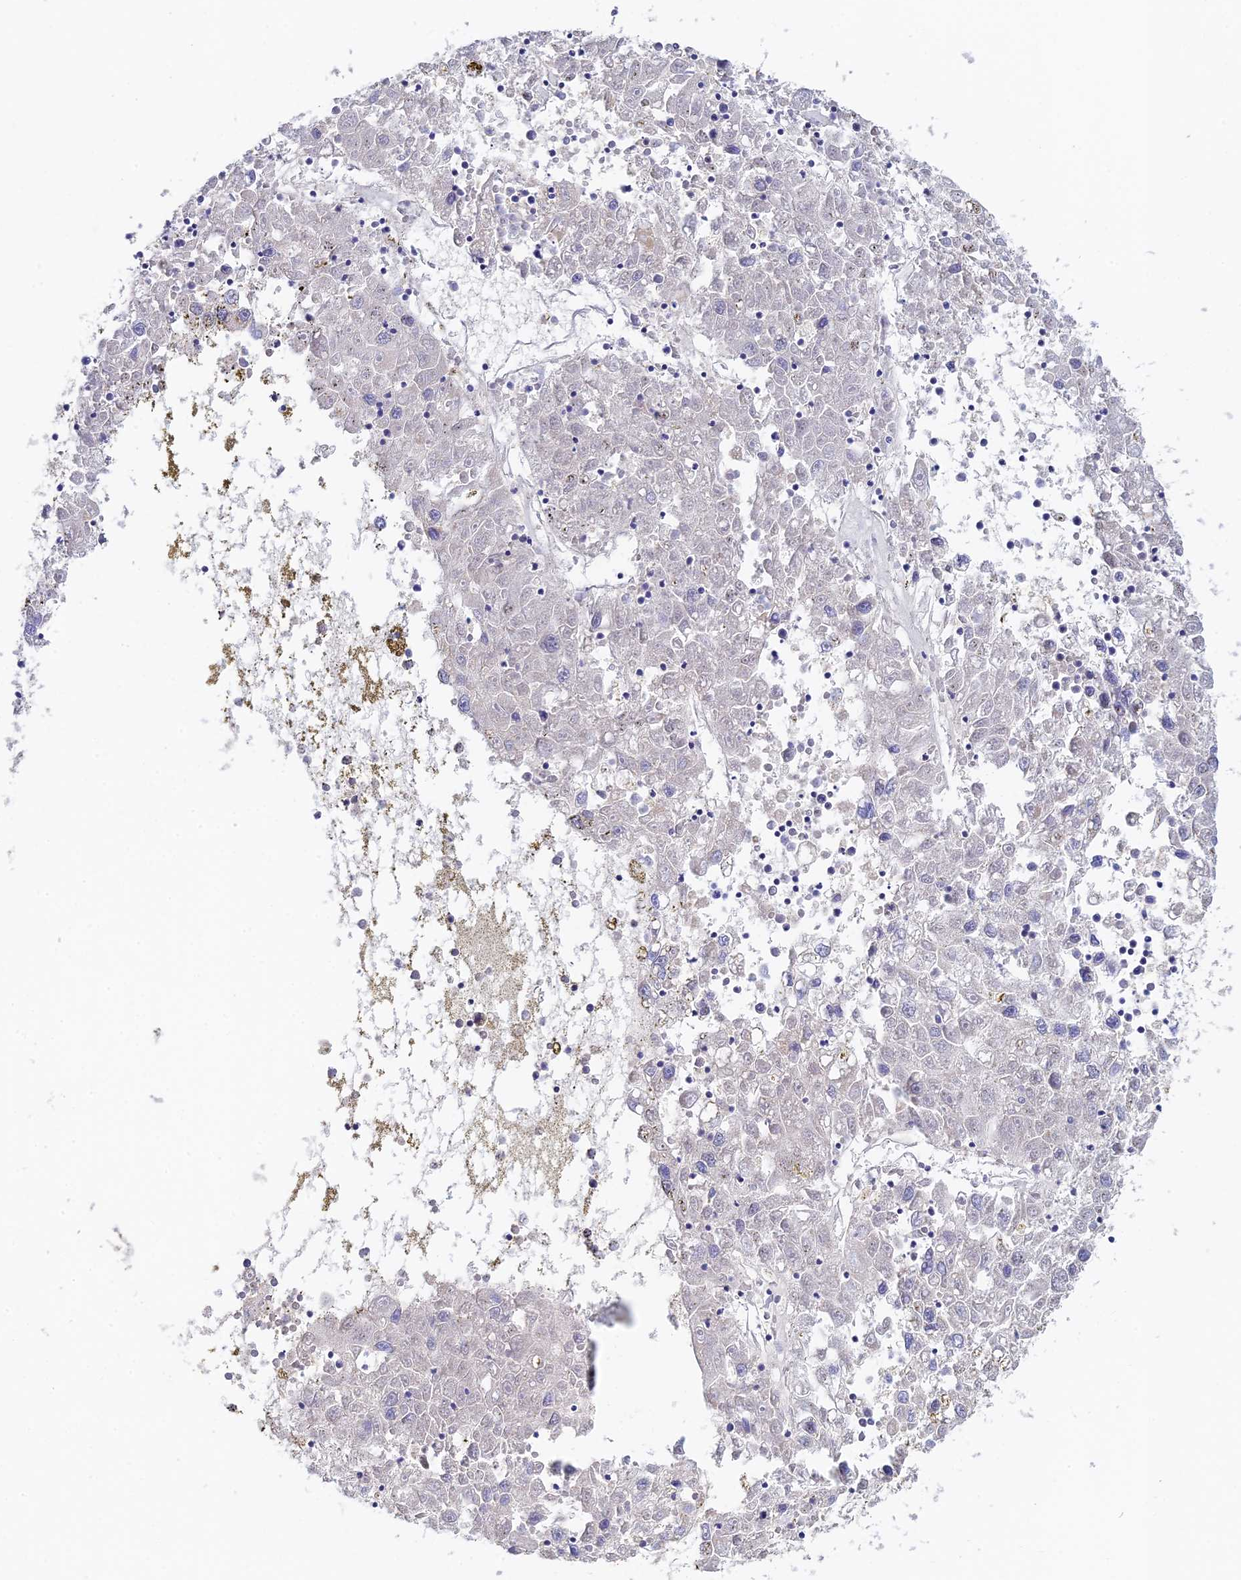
{"staining": {"intensity": "negative", "quantity": "none", "location": "none"}, "tissue": "liver cancer", "cell_type": "Tumor cells", "image_type": "cancer", "snomed": [{"axis": "morphology", "description": "Carcinoma, Hepatocellular, NOS"}, {"axis": "topography", "description": "Liver"}], "caption": "Tumor cells show no significant protein expression in liver cancer (hepatocellular carcinoma).", "gene": "HOXB1", "patient": {"sex": "male", "age": 49}}